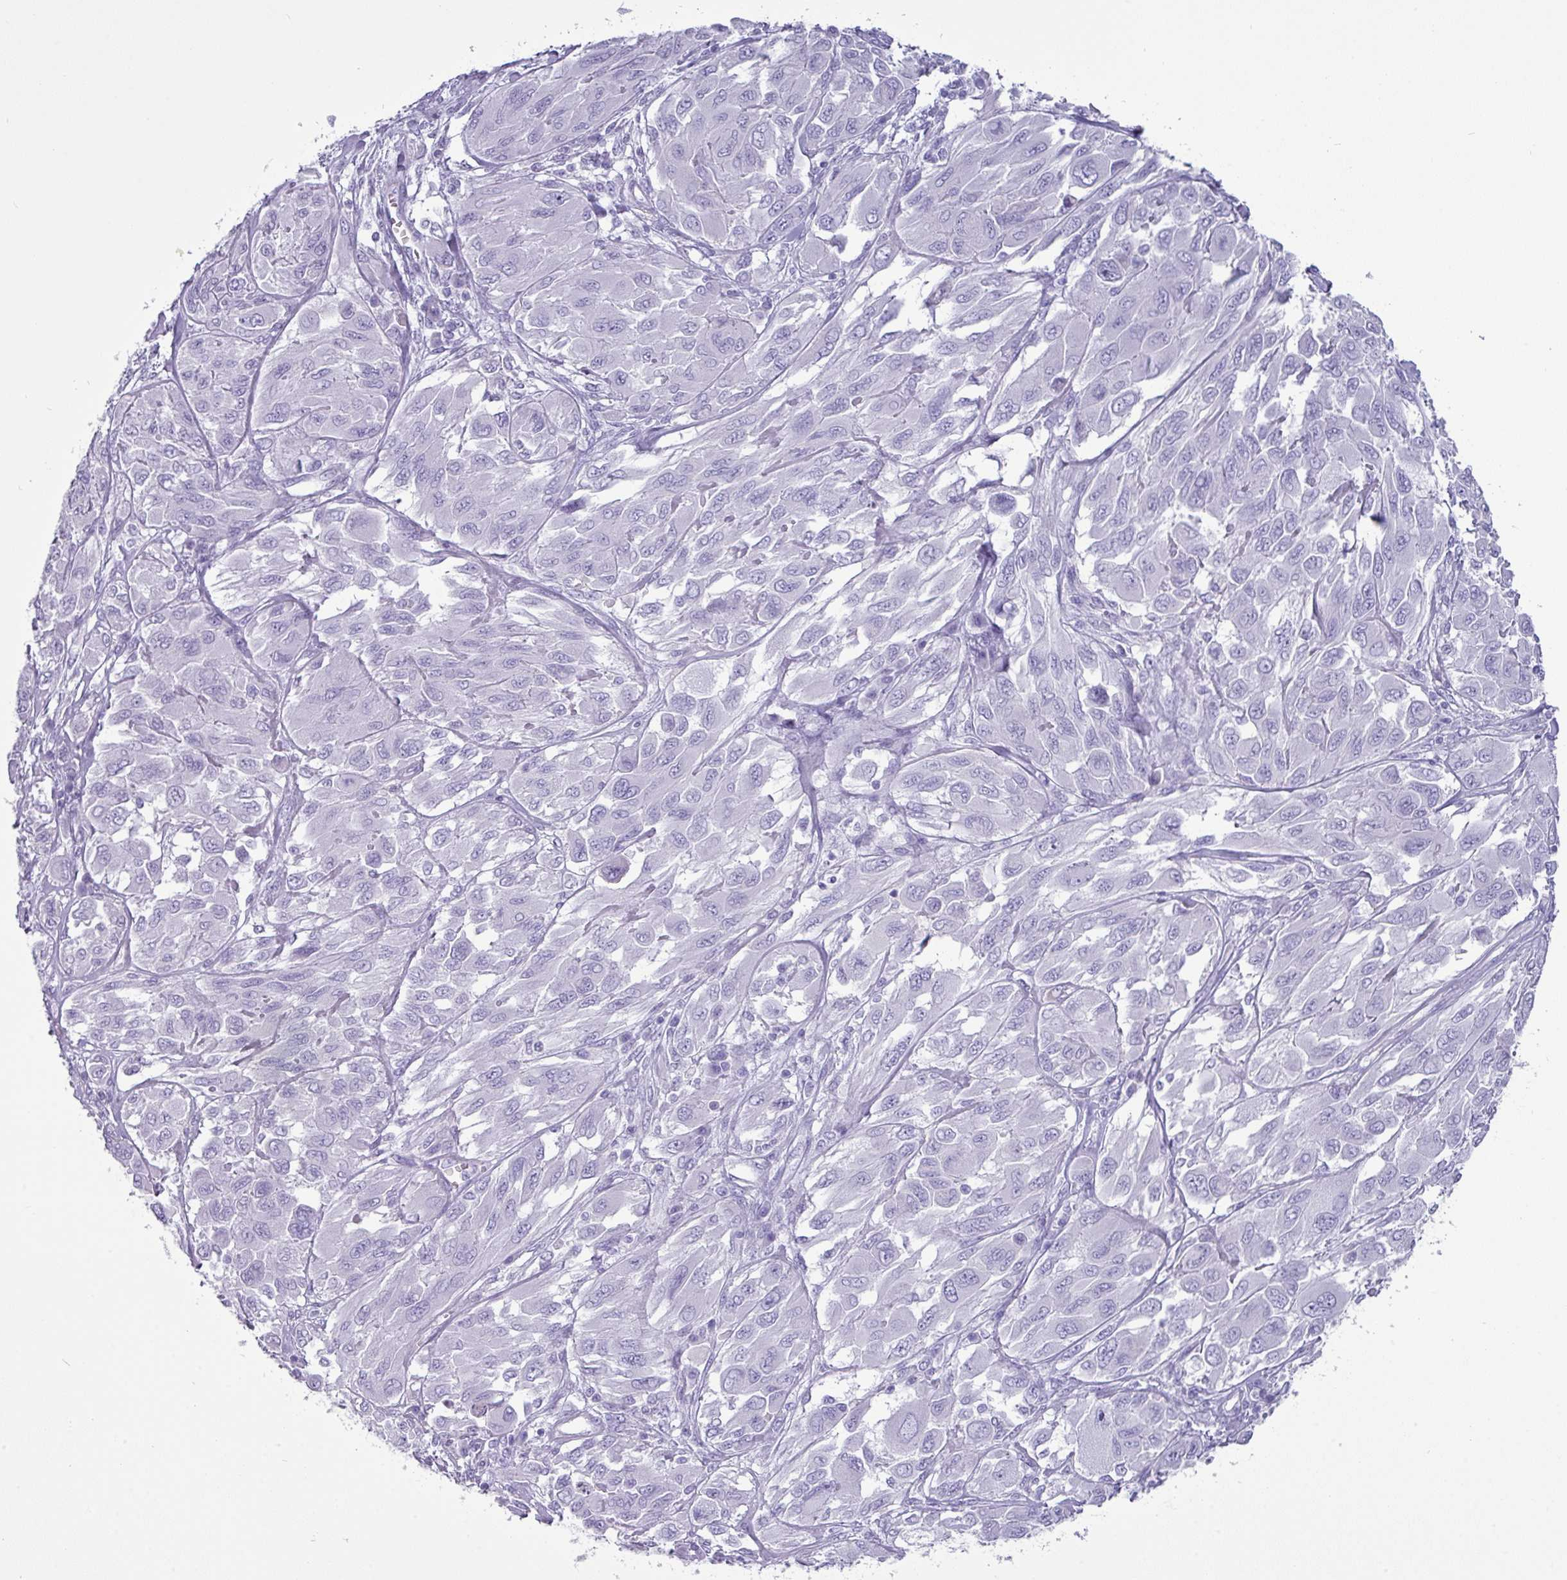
{"staining": {"intensity": "negative", "quantity": "none", "location": "none"}, "tissue": "melanoma", "cell_type": "Tumor cells", "image_type": "cancer", "snomed": [{"axis": "morphology", "description": "Malignant melanoma, NOS"}, {"axis": "topography", "description": "Skin"}], "caption": "An image of malignant melanoma stained for a protein displays no brown staining in tumor cells.", "gene": "GSTA3", "patient": {"sex": "female", "age": 91}}